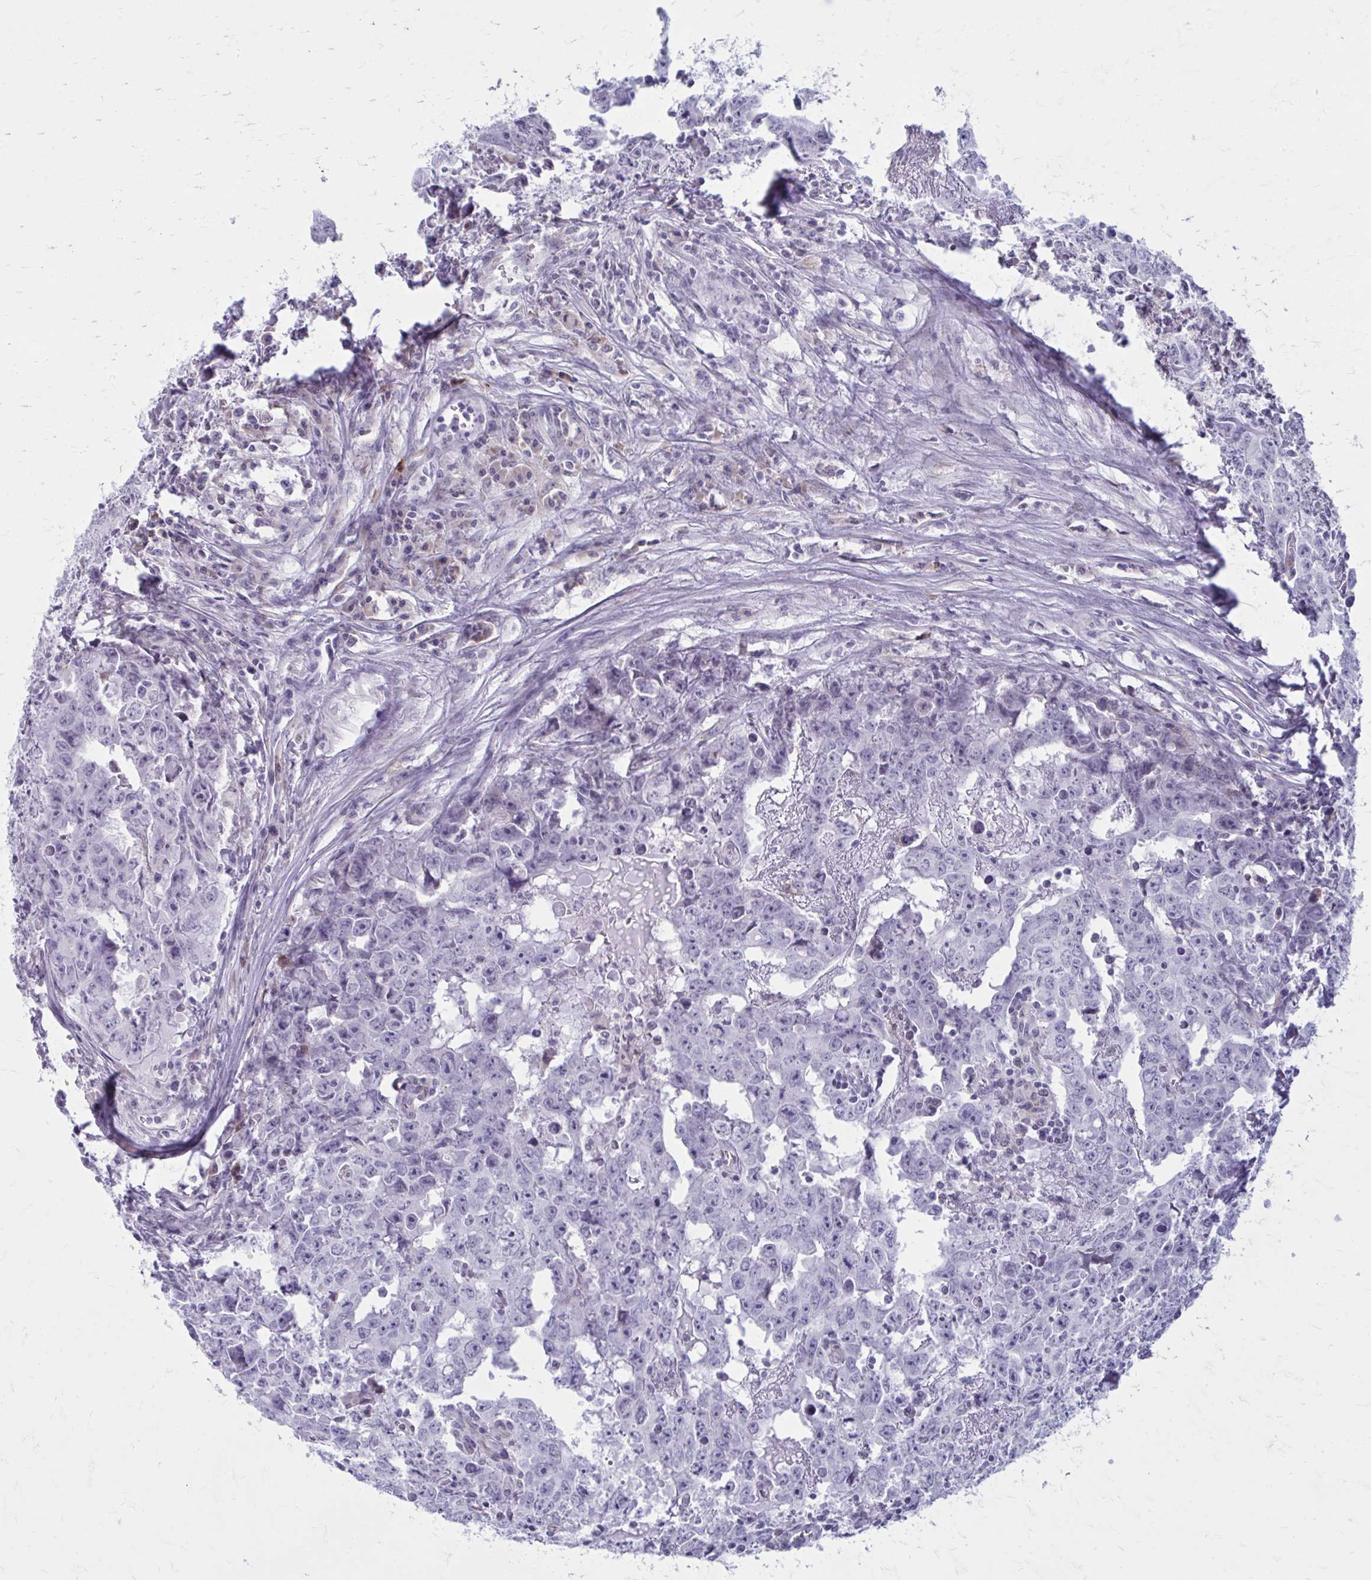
{"staining": {"intensity": "negative", "quantity": "none", "location": "none"}, "tissue": "testis cancer", "cell_type": "Tumor cells", "image_type": "cancer", "snomed": [{"axis": "morphology", "description": "Carcinoma, Embryonal, NOS"}, {"axis": "topography", "description": "Testis"}], "caption": "Tumor cells are negative for brown protein staining in embryonal carcinoma (testis).", "gene": "PROSER1", "patient": {"sex": "male", "age": 22}}